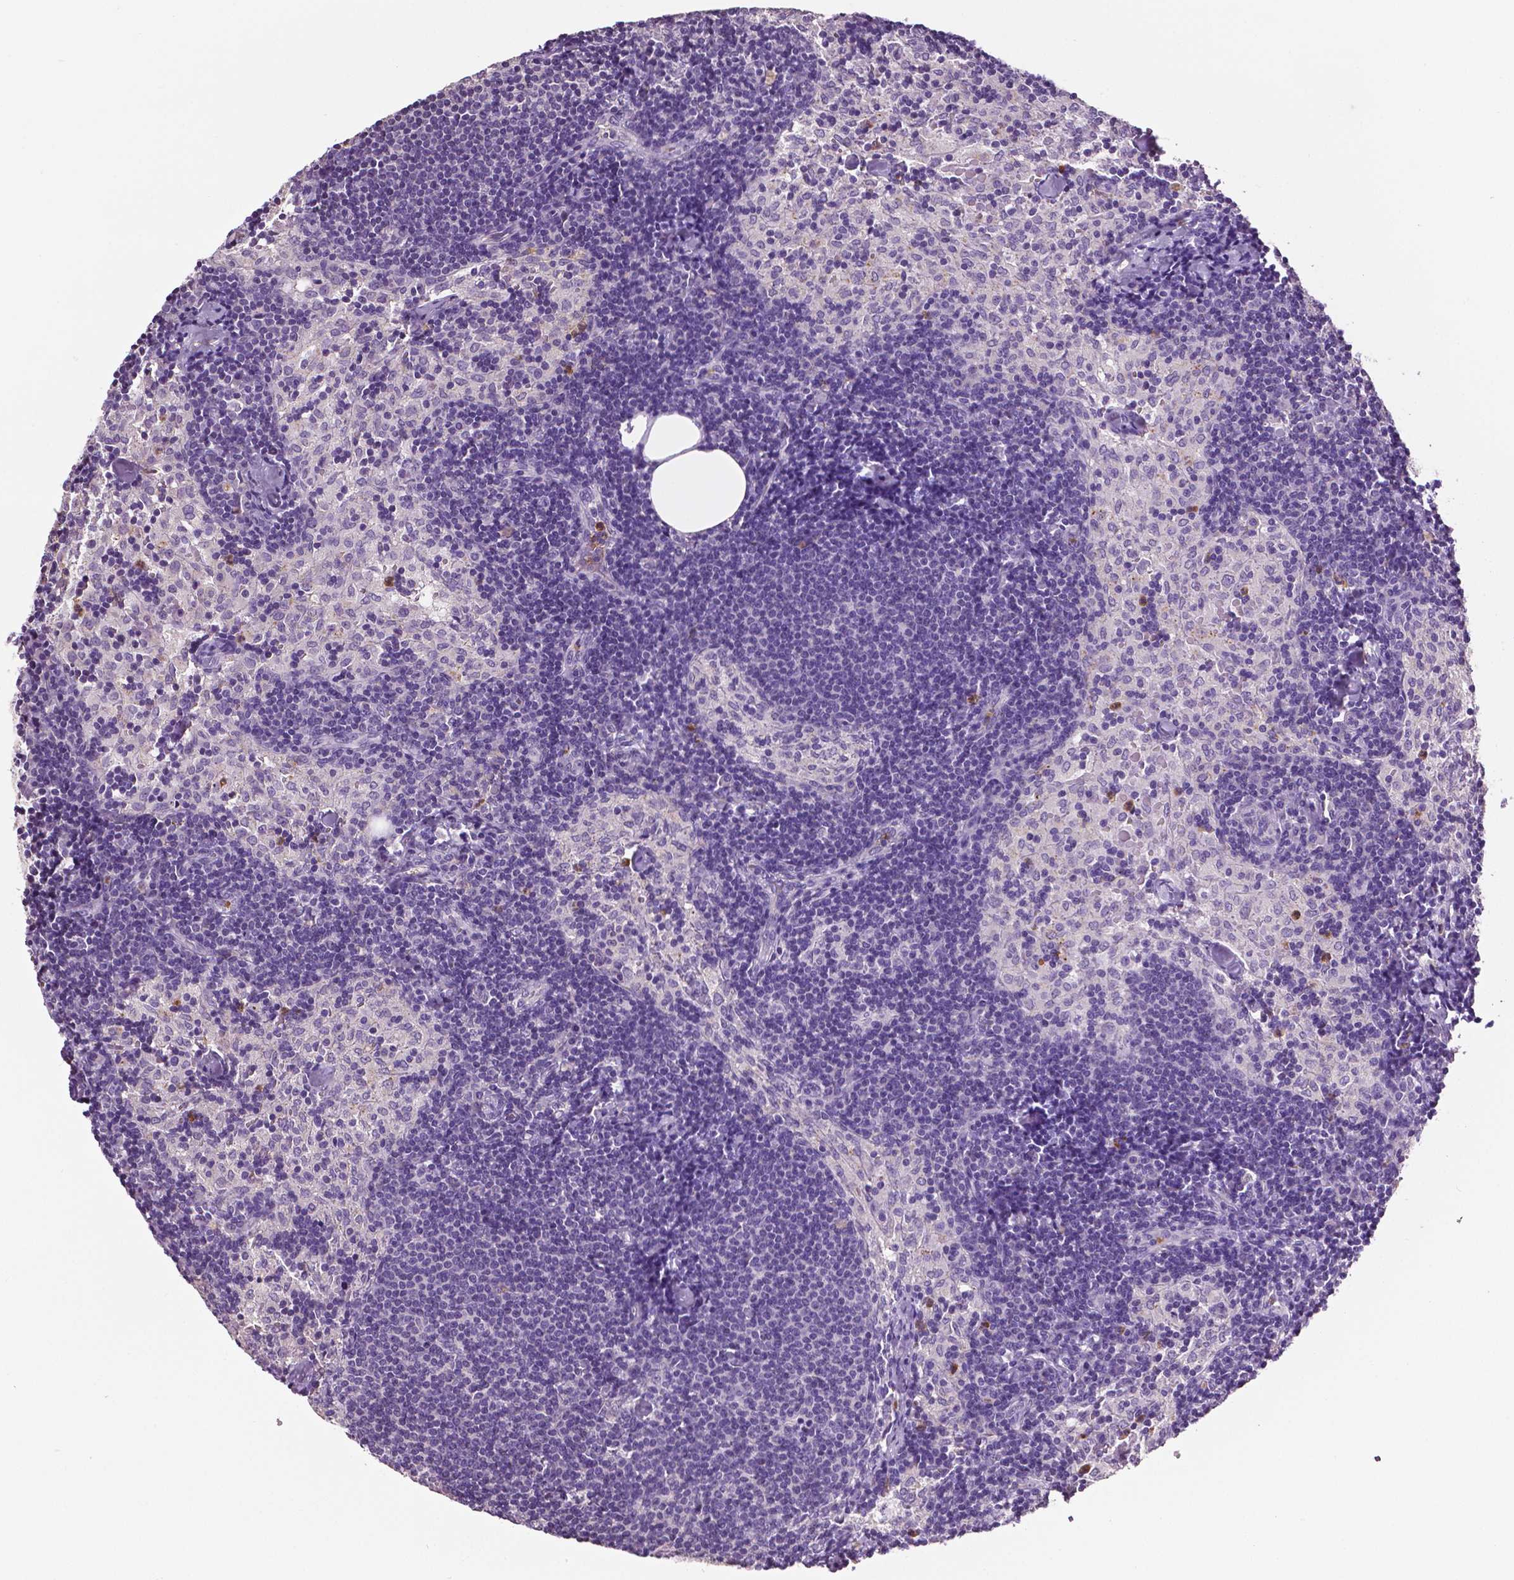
{"staining": {"intensity": "negative", "quantity": "none", "location": "none"}, "tissue": "lymph node", "cell_type": "Germinal center cells", "image_type": "normal", "snomed": [{"axis": "morphology", "description": "Normal tissue, NOS"}, {"axis": "topography", "description": "Lymph node"}], "caption": "IHC image of normal lymph node stained for a protein (brown), which reveals no positivity in germinal center cells.", "gene": "PTPN5", "patient": {"sex": "female", "age": 69}}